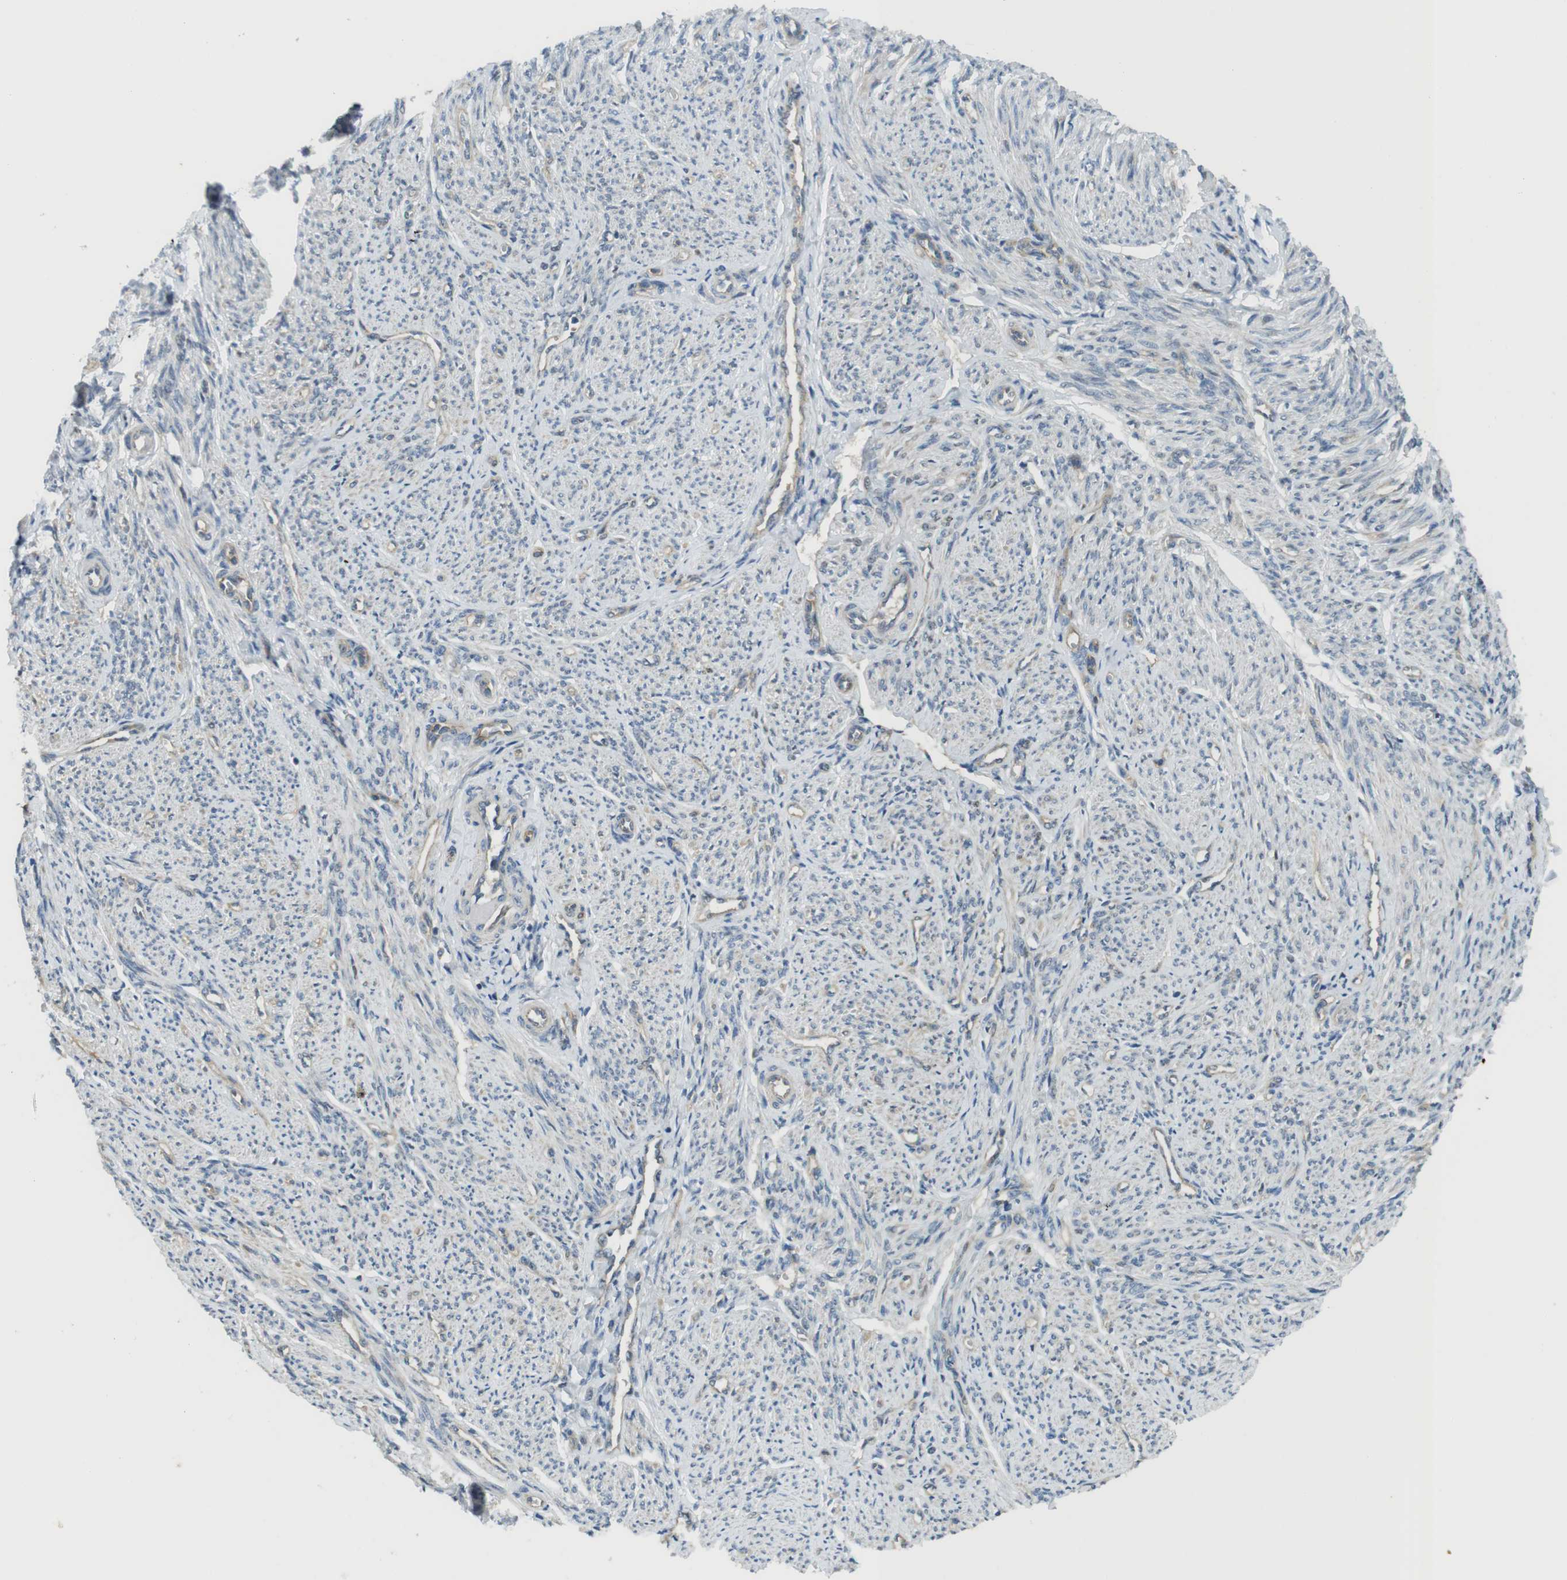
{"staining": {"intensity": "negative", "quantity": "none", "location": "none"}, "tissue": "smooth muscle", "cell_type": "Smooth muscle cells", "image_type": "normal", "snomed": [{"axis": "morphology", "description": "Normal tissue, NOS"}, {"axis": "topography", "description": "Smooth muscle"}], "caption": "Protein analysis of benign smooth muscle exhibits no significant positivity in smooth muscle cells.", "gene": "ABHD15", "patient": {"sex": "female", "age": 65}}